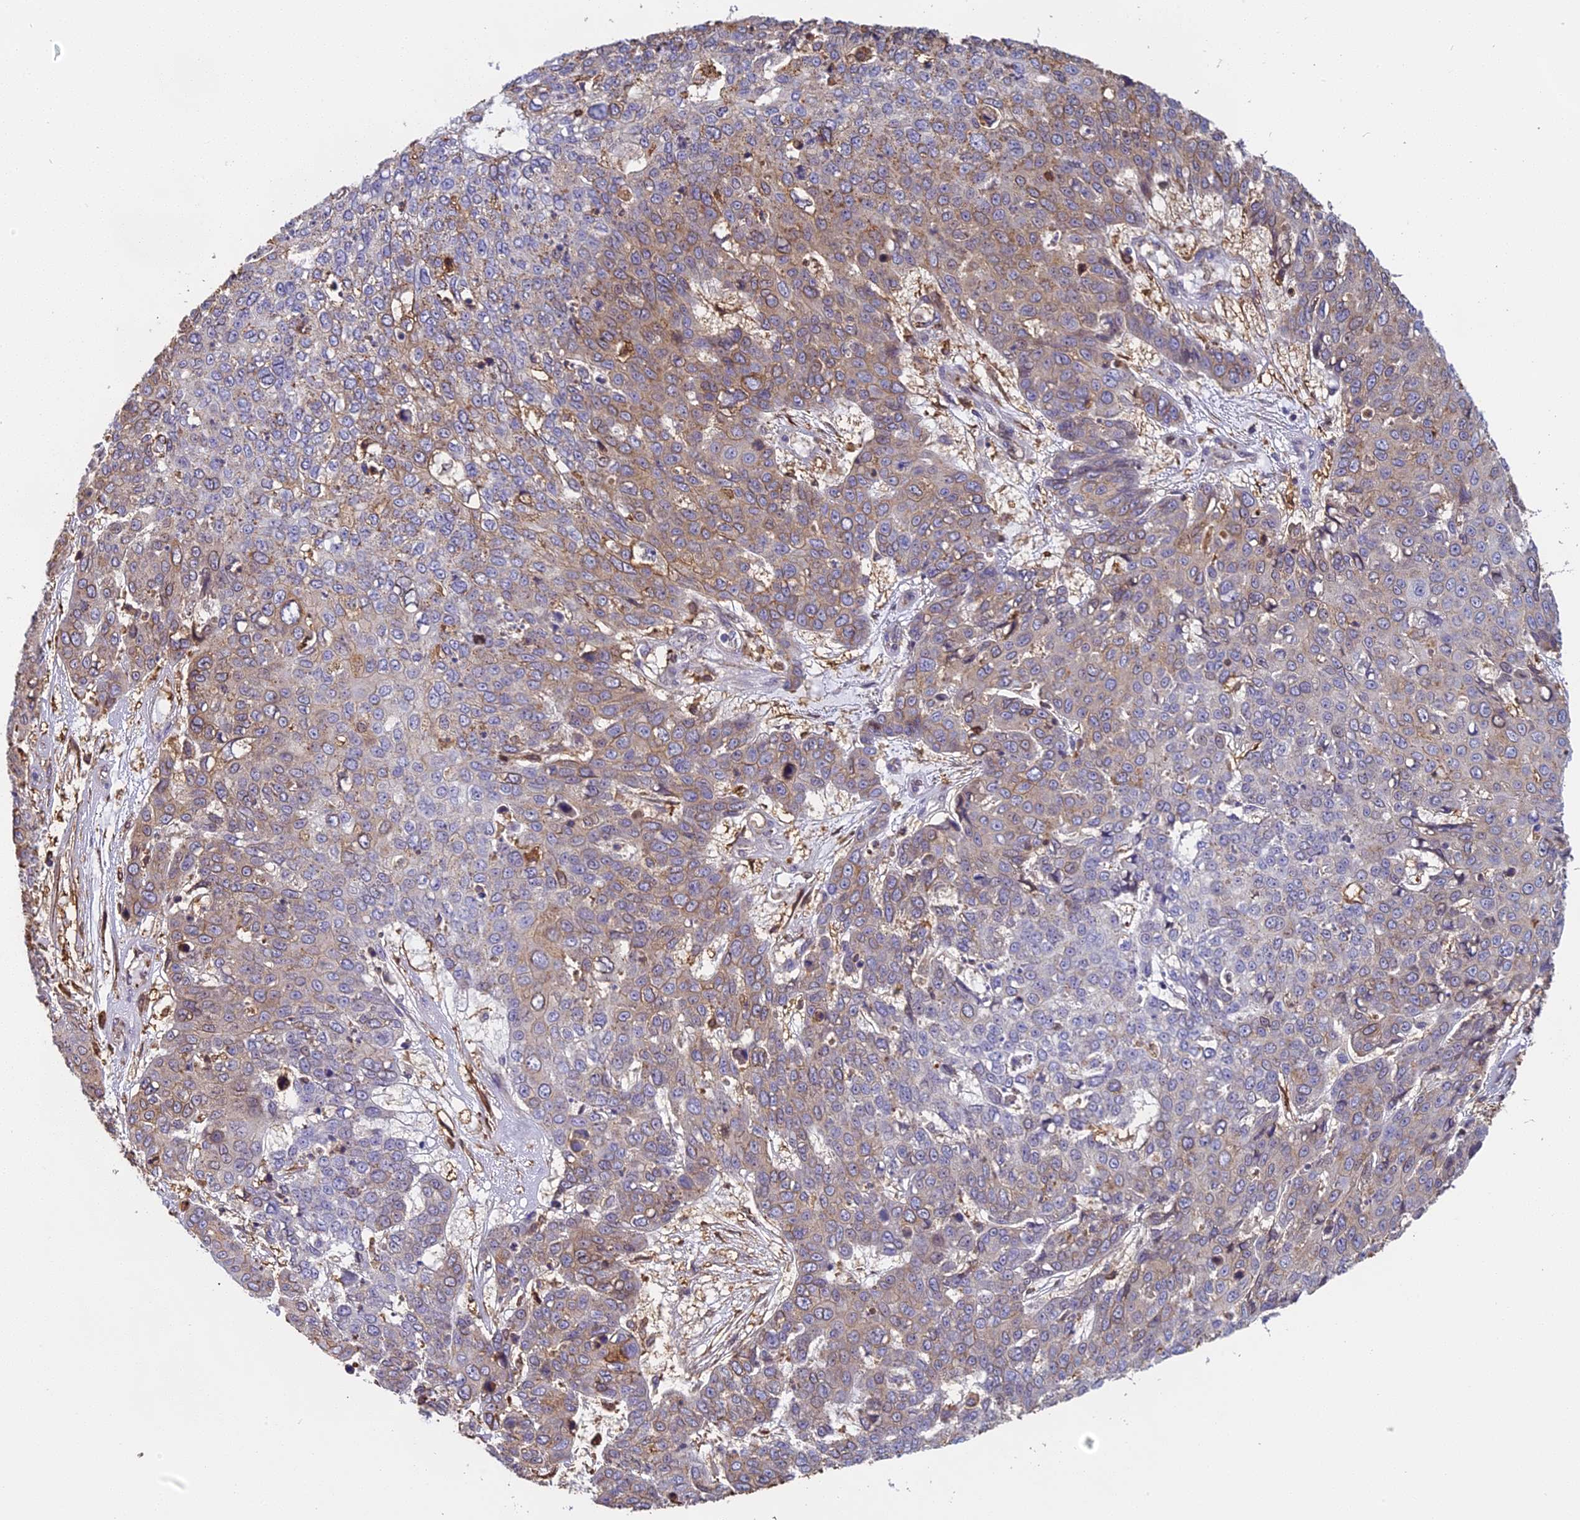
{"staining": {"intensity": "weak", "quantity": "<25%", "location": "cytoplasmic/membranous"}, "tissue": "skin cancer", "cell_type": "Tumor cells", "image_type": "cancer", "snomed": [{"axis": "morphology", "description": "Squamous cell carcinoma, NOS"}, {"axis": "topography", "description": "Skin"}], "caption": "Image shows no significant protein expression in tumor cells of skin cancer.", "gene": "TMEM255B", "patient": {"sex": "male", "age": 71}}